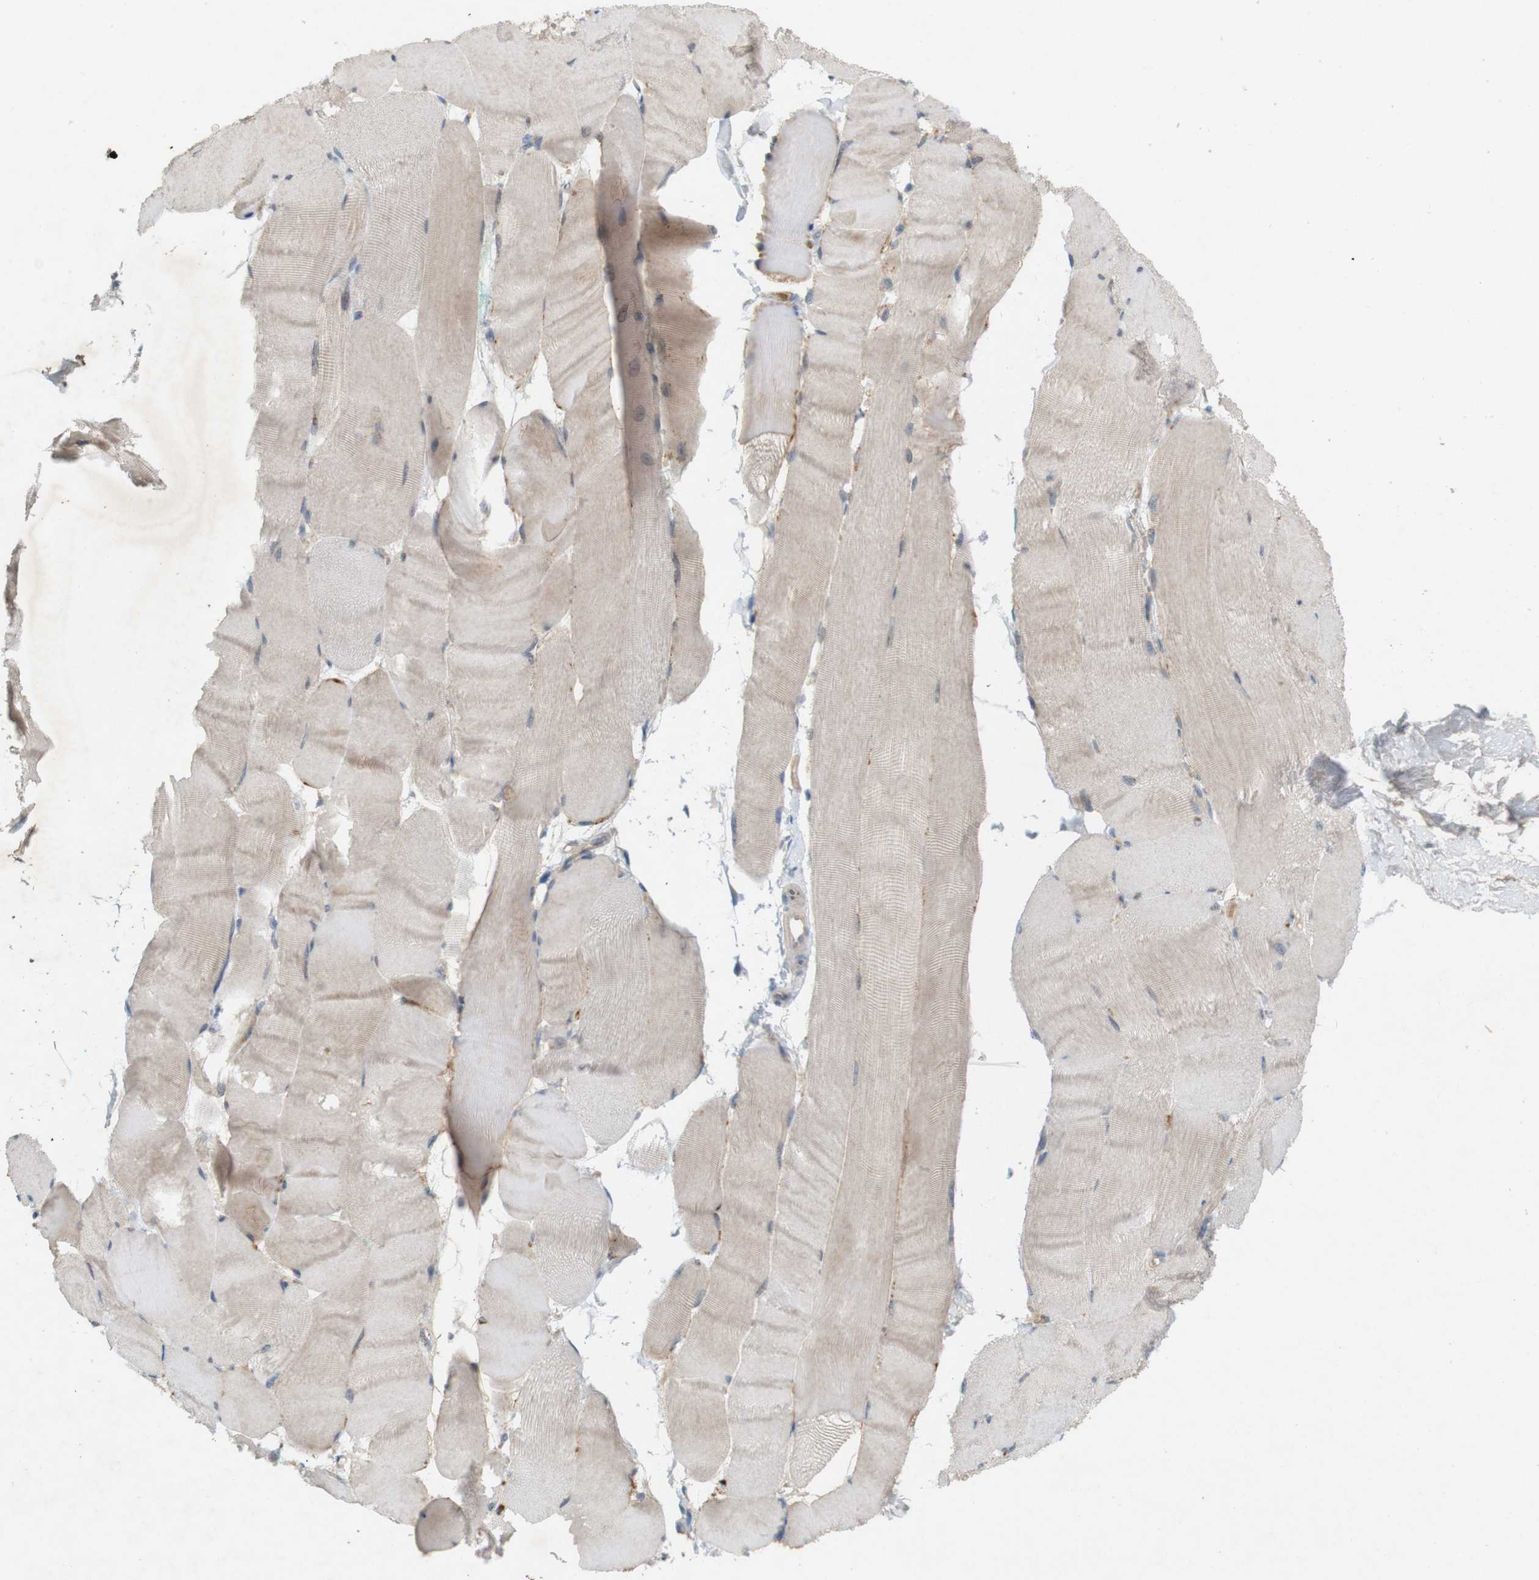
{"staining": {"intensity": "weak", "quantity": "<25%", "location": "cytoplasmic/membranous"}, "tissue": "skeletal muscle", "cell_type": "Myocytes", "image_type": "normal", "snomed": [{"axis": "morphology", "description": "Normal tissue, NOS"}, {"axis": "morphology", "description": "Squamous cell carcinoma, NOS"}, {"axis": "topography", "description": "Skeletal muscle"}], "caption": "Myocytes are negative for brown protein staining in unremarkable skeletal muscle. (Immunohistochemistry (ihc), brightfield microscopy, high magnification).", "gene": "PVR", "patient": {"sex": "male", "age": 51}}